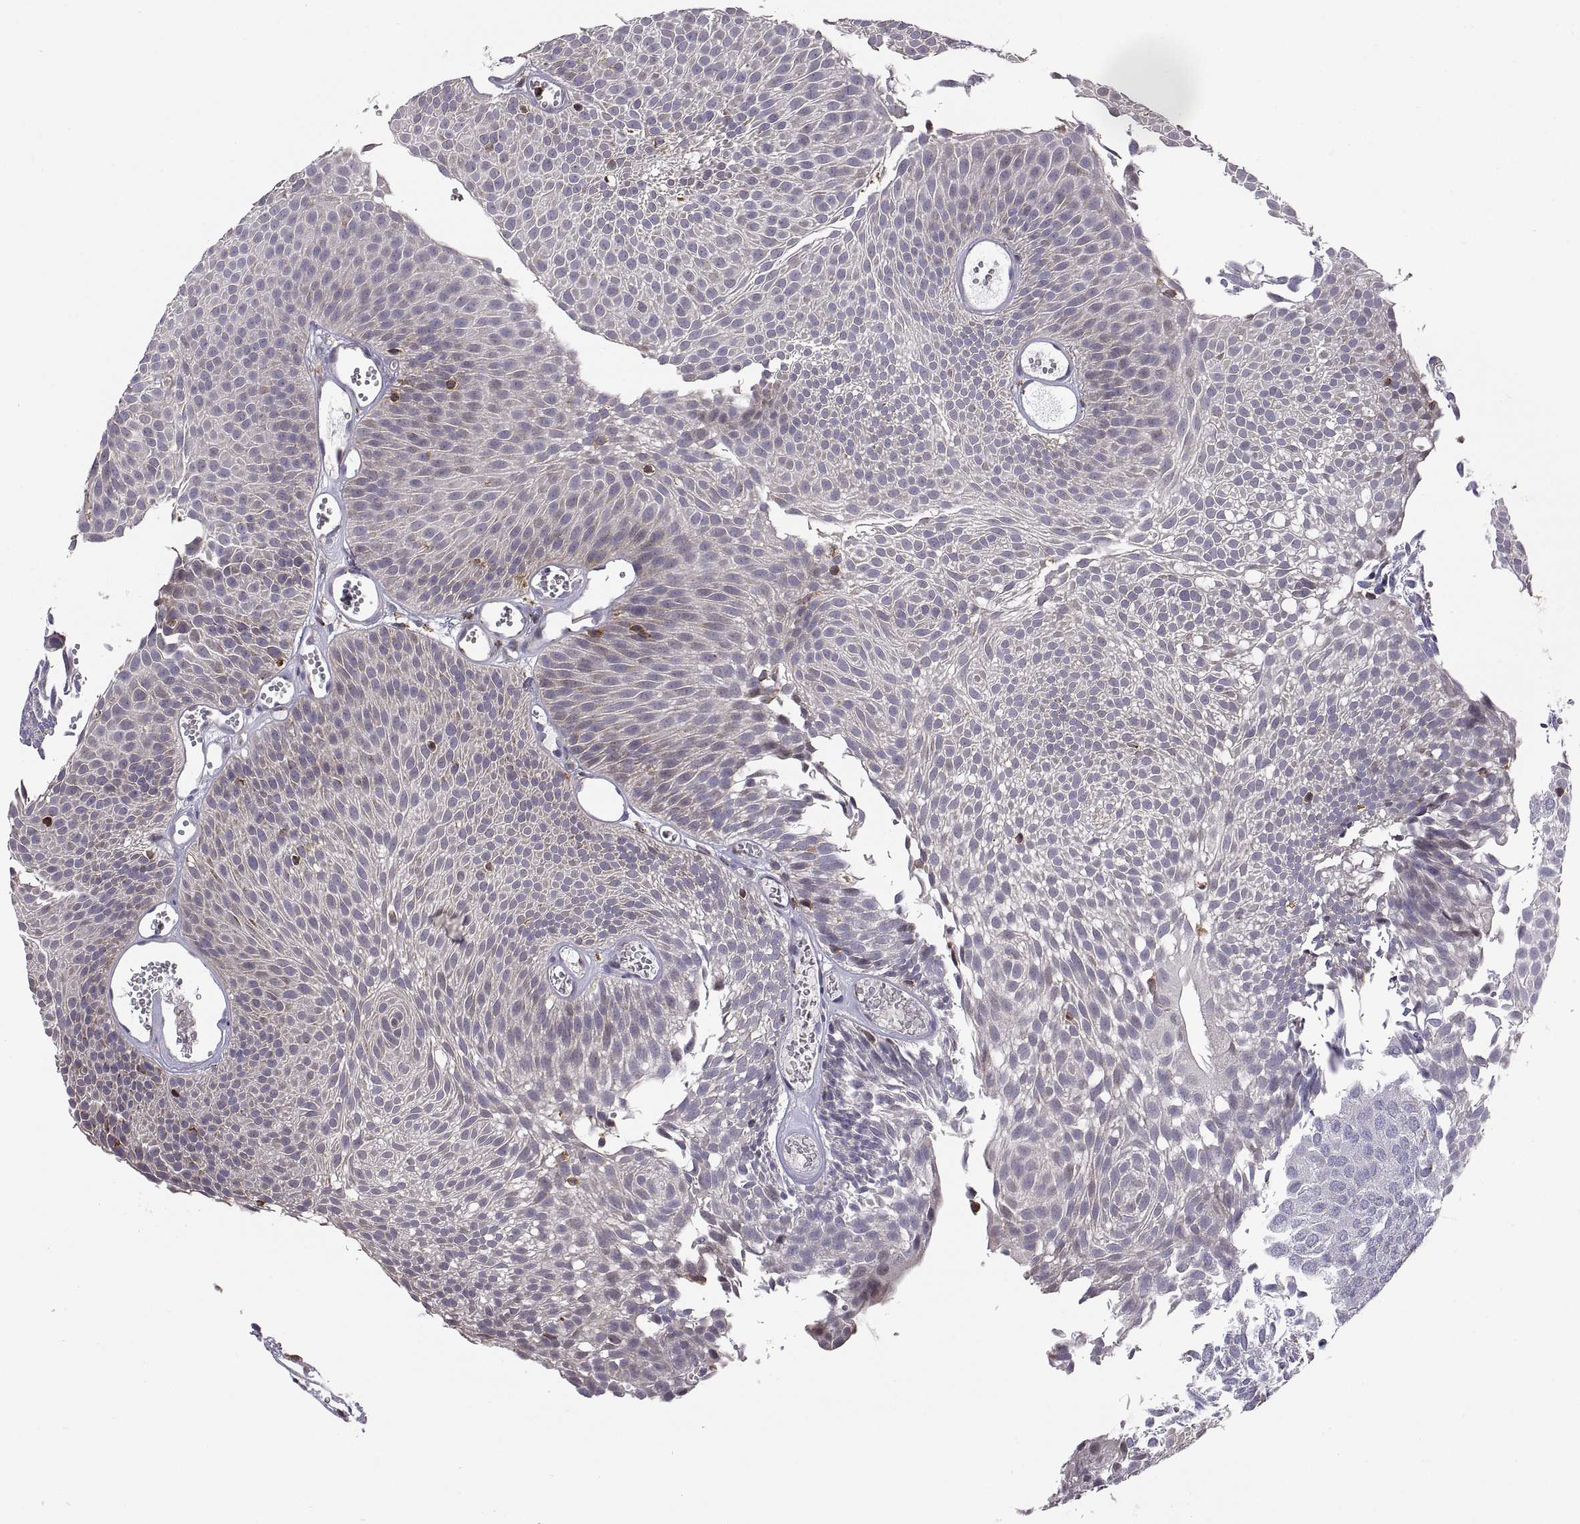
{"staining": {"intensity": "negative", "quantity": "none", "location": "none"}, "tissue": "urothelial cancer", "cell_type": "Tumor cells", "image_type": "cancer", "snomed": [{"axis": "morphology", "description": "Urothelial carcinoma, Low grade"}, {"axis": "topography", "description": "Urinary bladder"}], "caption": "The immunohistochemistry image has no significant positivity in tumor cells of low-grade urothelial carcinoma tissue.", "gene": "ACAP1", "patient": {"sex": "male", "age": 52}}